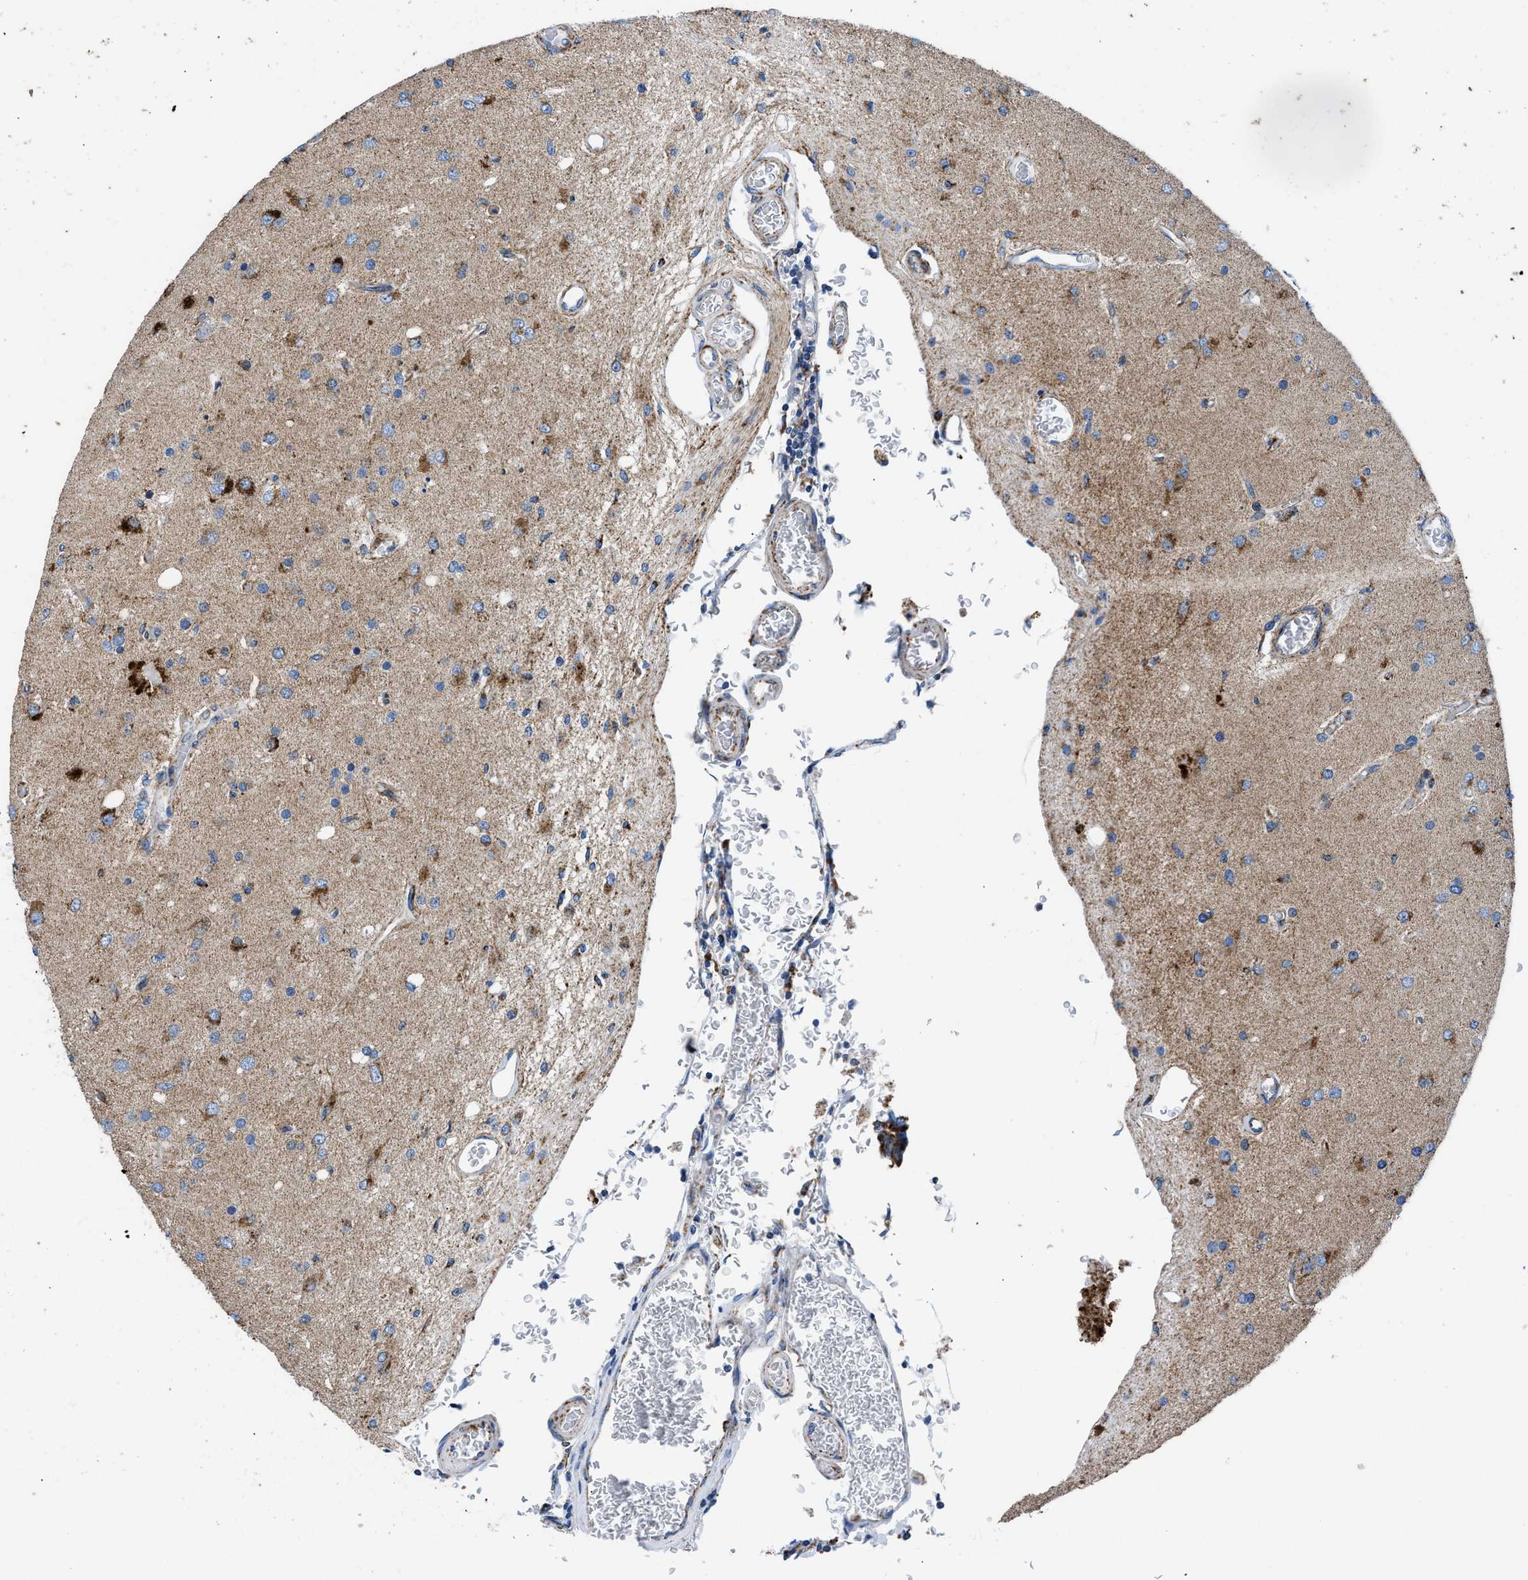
{"staining": {"intensity": "weak", "quantity": "<25%", "location": "cytoplasmic/membranous"}, "tissue": "glioma", "cell_type": "Tumor cells", "image_type": "cancer", "snomed": [{"axis": "morphology", "description": "Normal tissue, NOS"}, {"axis": "morphology", "description": "Glioma, malignant, High grade"}, {"axis": "topography", "description": "Cerebral cortex"}], "caption": "An immunohistochemistry (IHC) micrograph of glioma is shown. There is no staining in tumor cells of glioma. (DAB immunohistochemistry (IHC) visualized using brightfield microscopy, high magnification).", "gene": "ZDHHC3", "patient": {"sex": "male", "age": 77}}